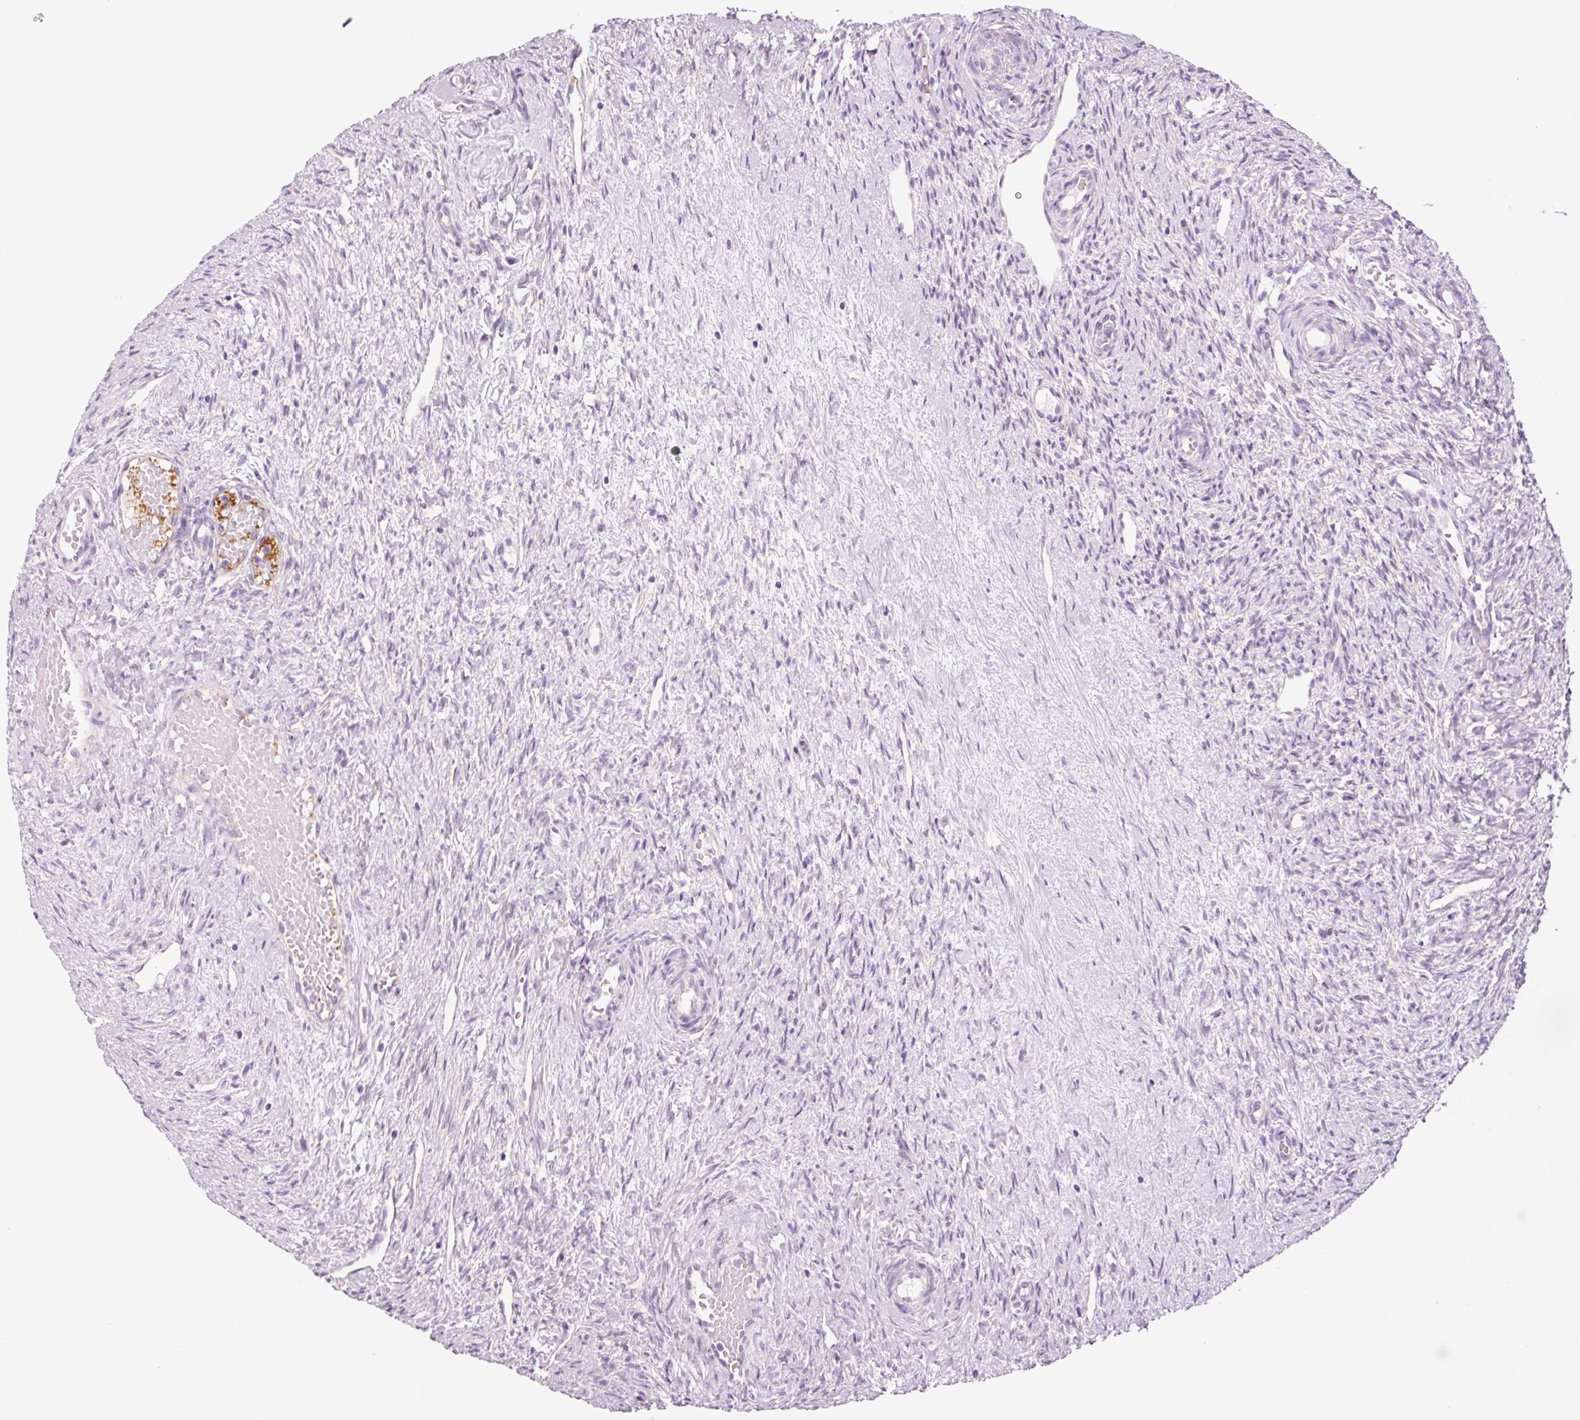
{"staining": {"intensity": "weak", "quantity": ">75%", "location": "cytoplasmic/membranous"}, "tissue": "ovary", "cell_type": "Follicle cells", "image_type": "normal", "snomed": [{"axis": "morphology", "description": "Normal tissue, NOS"}, {"axis": "topography", "description": "Ovary"}], "caption": "Immunohistochemistry (IHC) of normal human ovary demonstrates low levels of weak cytoplasmic/membranous positivity in about >75% of follicle cells.", "gene": "HSPA4L", "patient": {"sex": "female", "age": 51}}